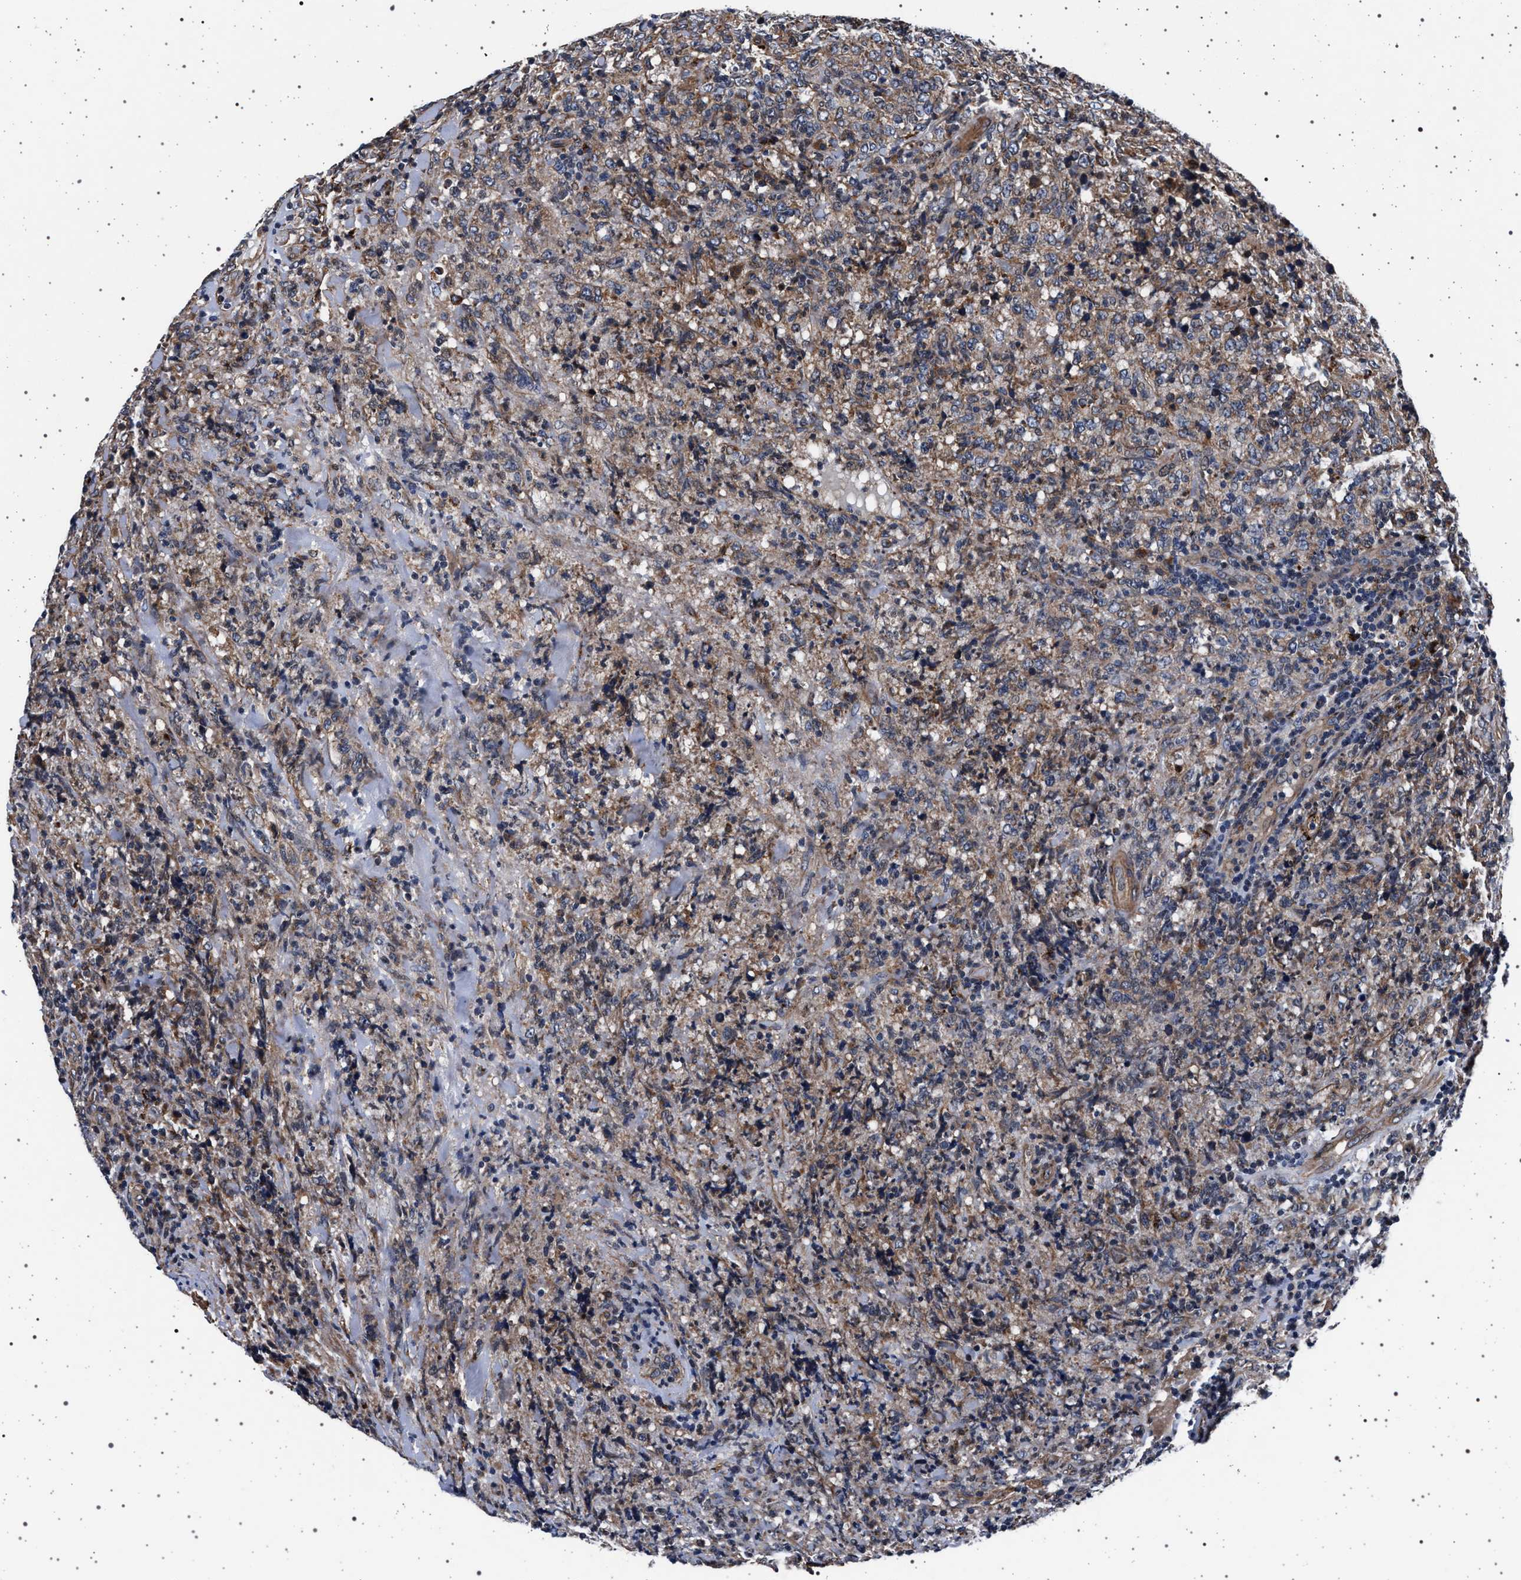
{"staining": {"intensity": "moderate", "quantity": ">75%", "location": "cytoplasmic/membranous"}, "tissue": "lymphoma", "cell_type": "Tumor cells", "image_type": "cancer", "snomed": [{"axis": "morphology", "description": "Malignant lymphoma, non-Hodgkin's type, High grade"}, {"axis": "topography", "description": "Tonsil"}], "caption": "Protein staining displays moderate cytoplasmic/membranous expression in approximately >75% of tumor cells in malignant lymphoma, non-Hodgkin's type (high-grade).", "gene": "KCNK6", "patient": {"sex": "female", "age": 36}}